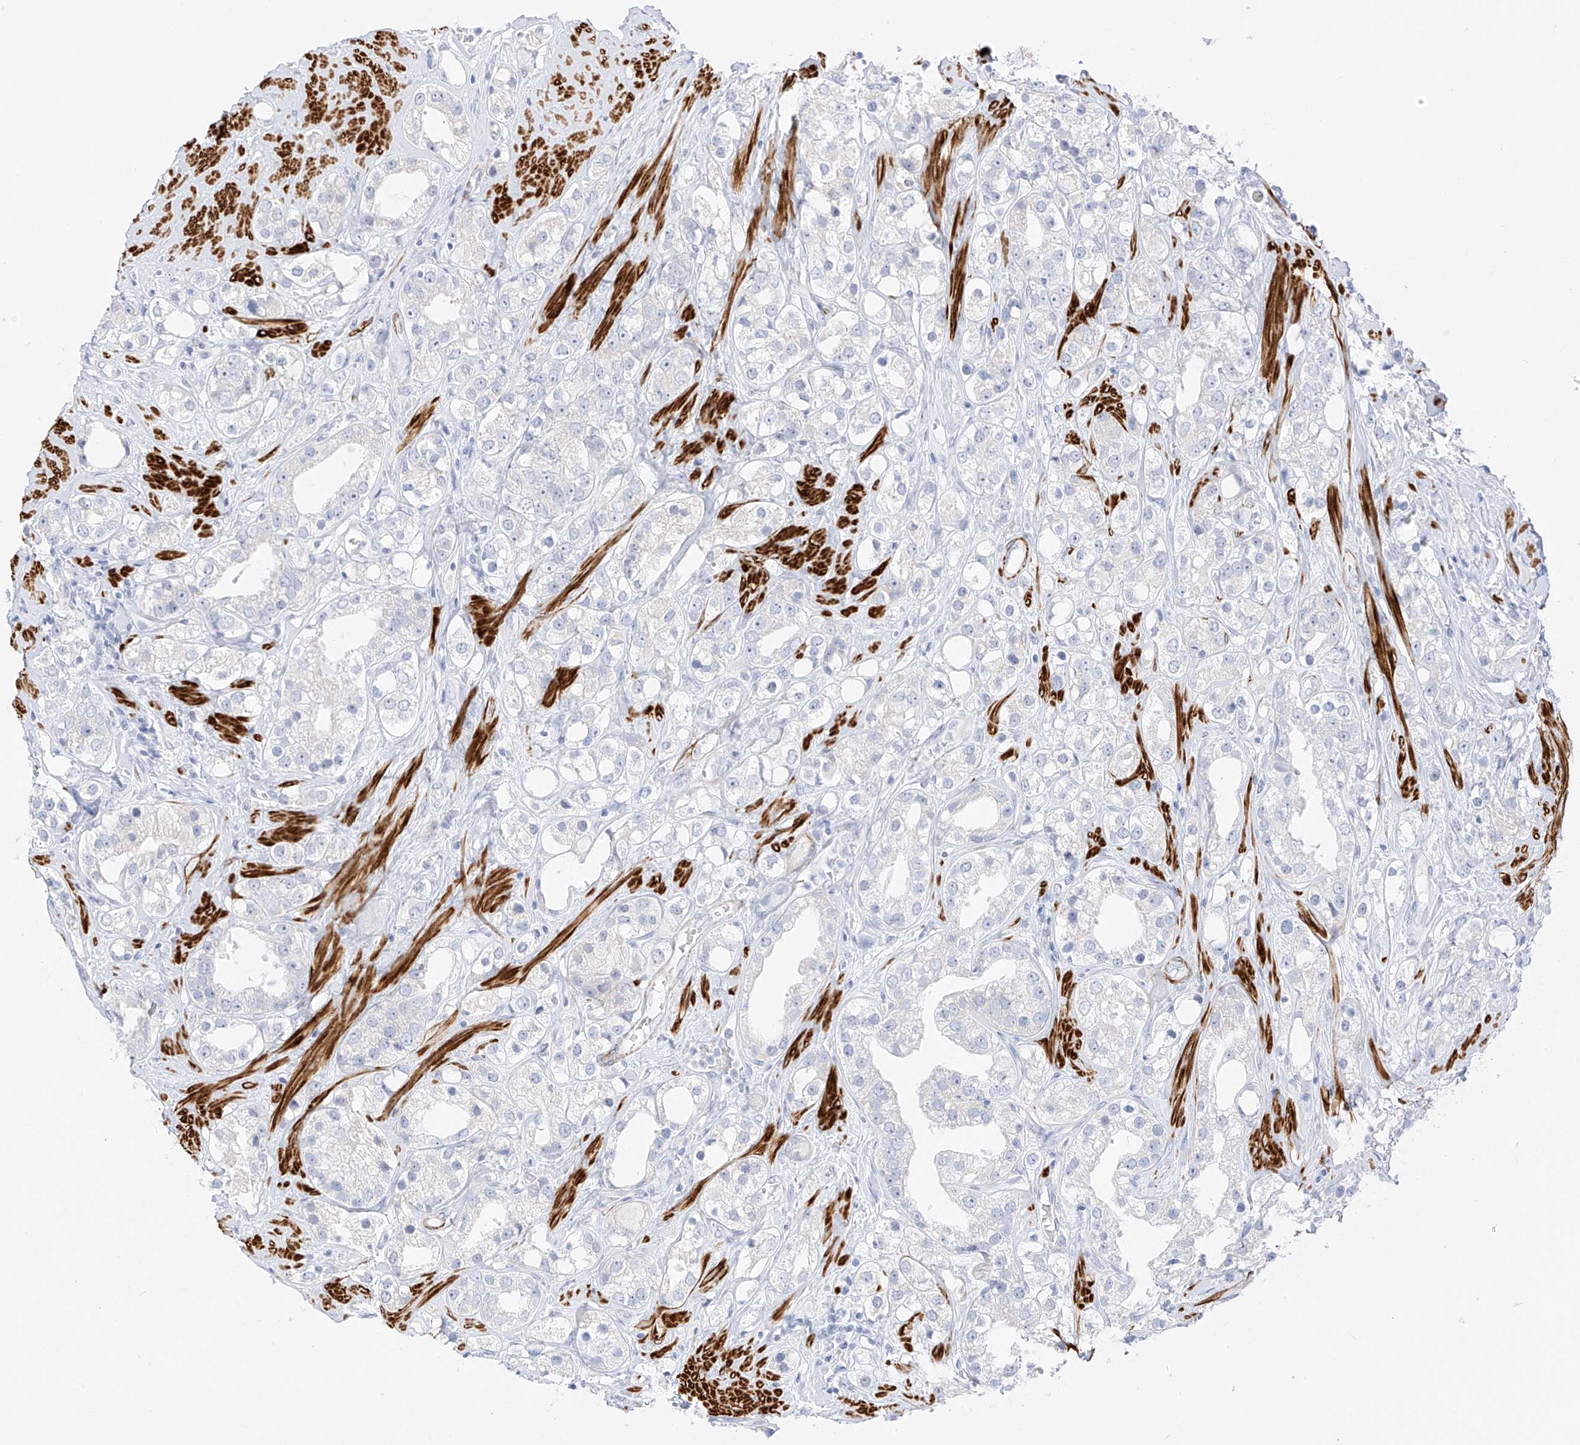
{"staining": {"intensity": "negative", "quantity": "none", "location": "none"}, "tissue": "prostate cancer", "cell_type": "Tumor cells", "image_type": "cancer", "snomed": [{"axis": "morphology", "description": "Adenocarcinoma, NOS"}, {"axis": "topography", "description": "Prostate"}], "caption": "Immunohistochemistry of prostate cancer reveals no positivity in tumor cells.", "gene": "ST3GAL5", "patient": {"sex": "male", "age": 79}}